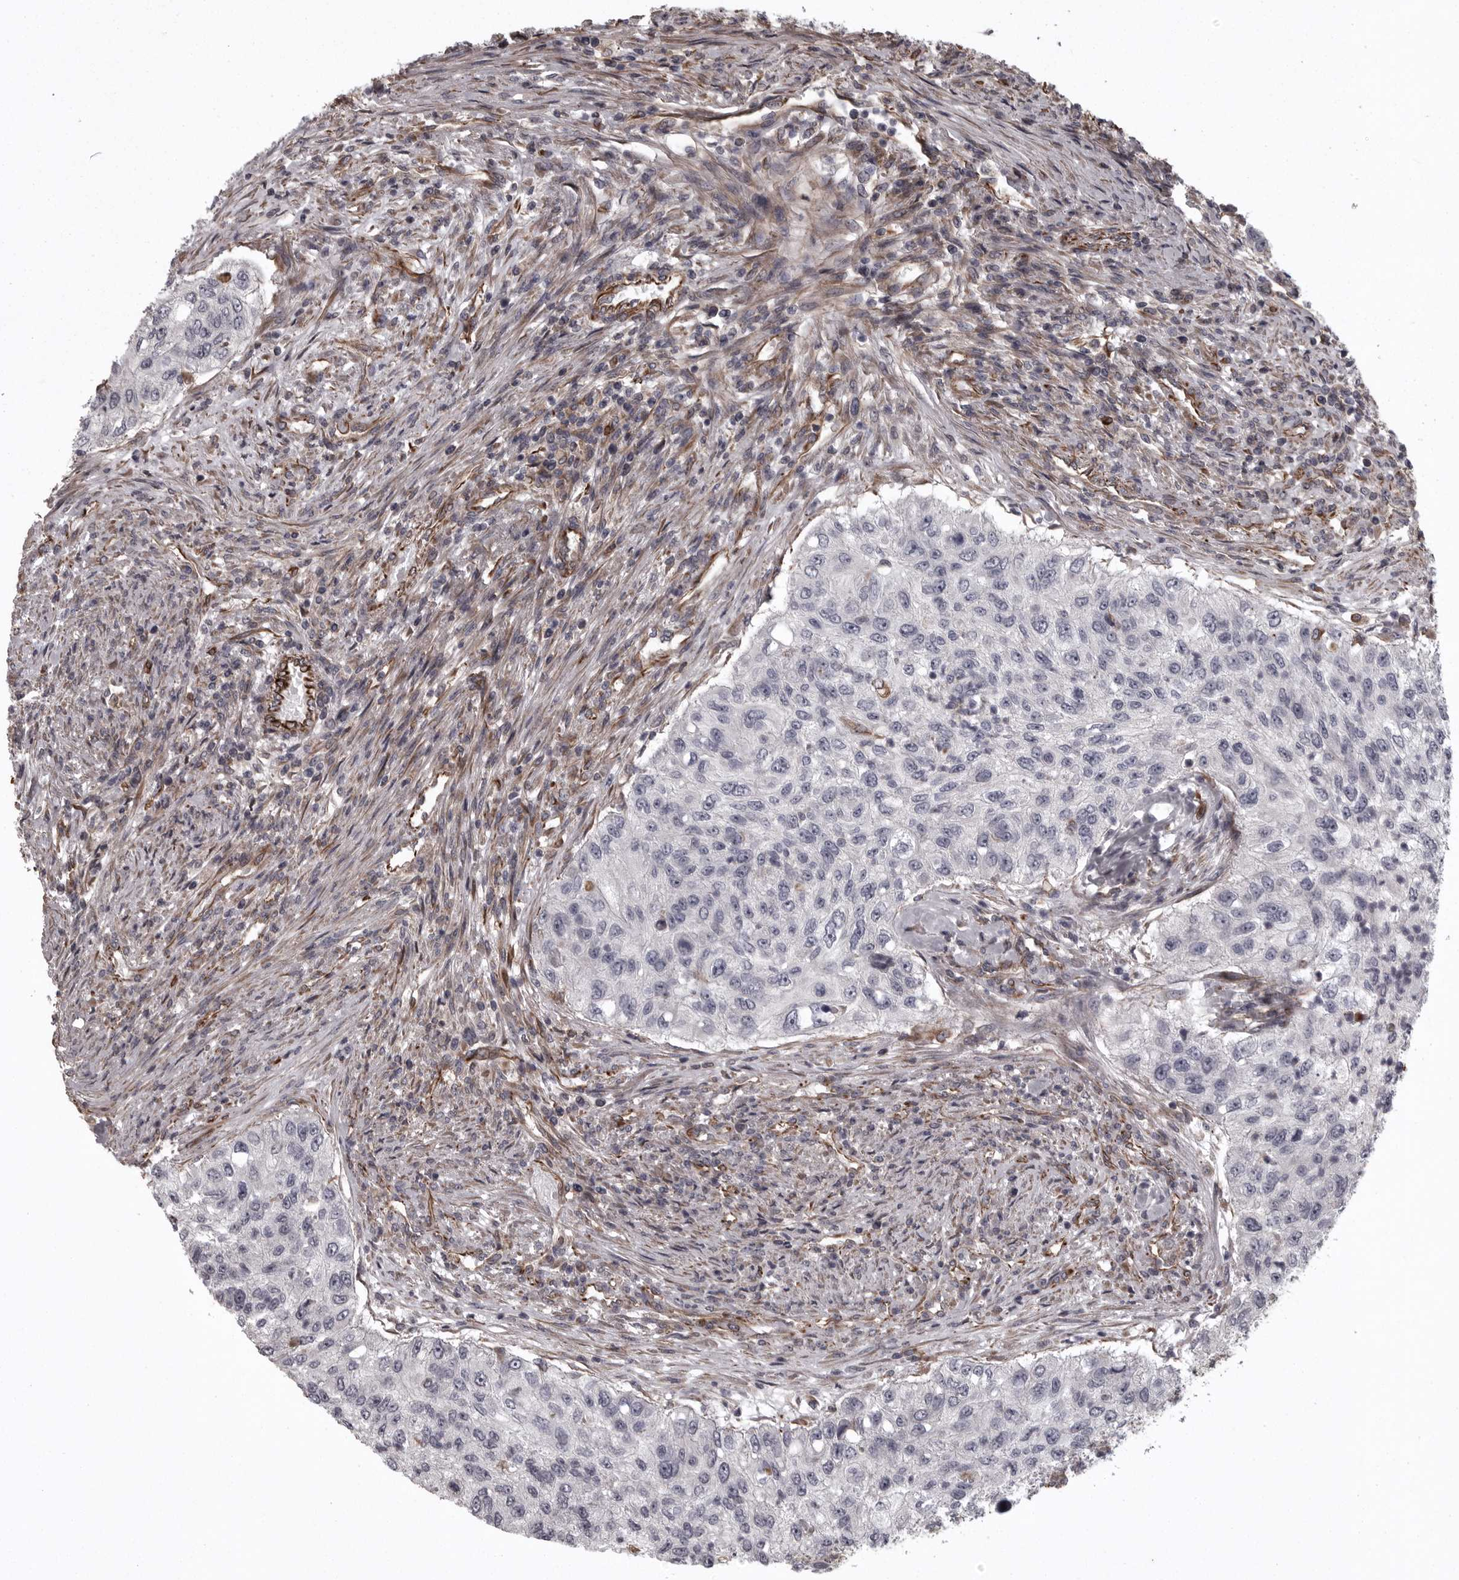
{"staining": {"intensity": "negative", "quantity": "none", "location": "none"}, "tissue": "urothelial cancer", "cell_type": "Tumor cells", "image_type": "cancer", "snomed": [{"axis": "morphology", "description": "Urothelial carcinoma, High grade"}, {"axis": "topography", "description": "Urinary bladder"}], "caption": "There is no significant staining in tumor cells of urothelial cancer. Brightfield microscopy of IHC stained with DAB (3,3'-diaminobenzidine) (brown) and hematoxylin (blue), captured at high magnification.", "gene": "FAAP100", "patient": {"sex": "female", "age": 60}}